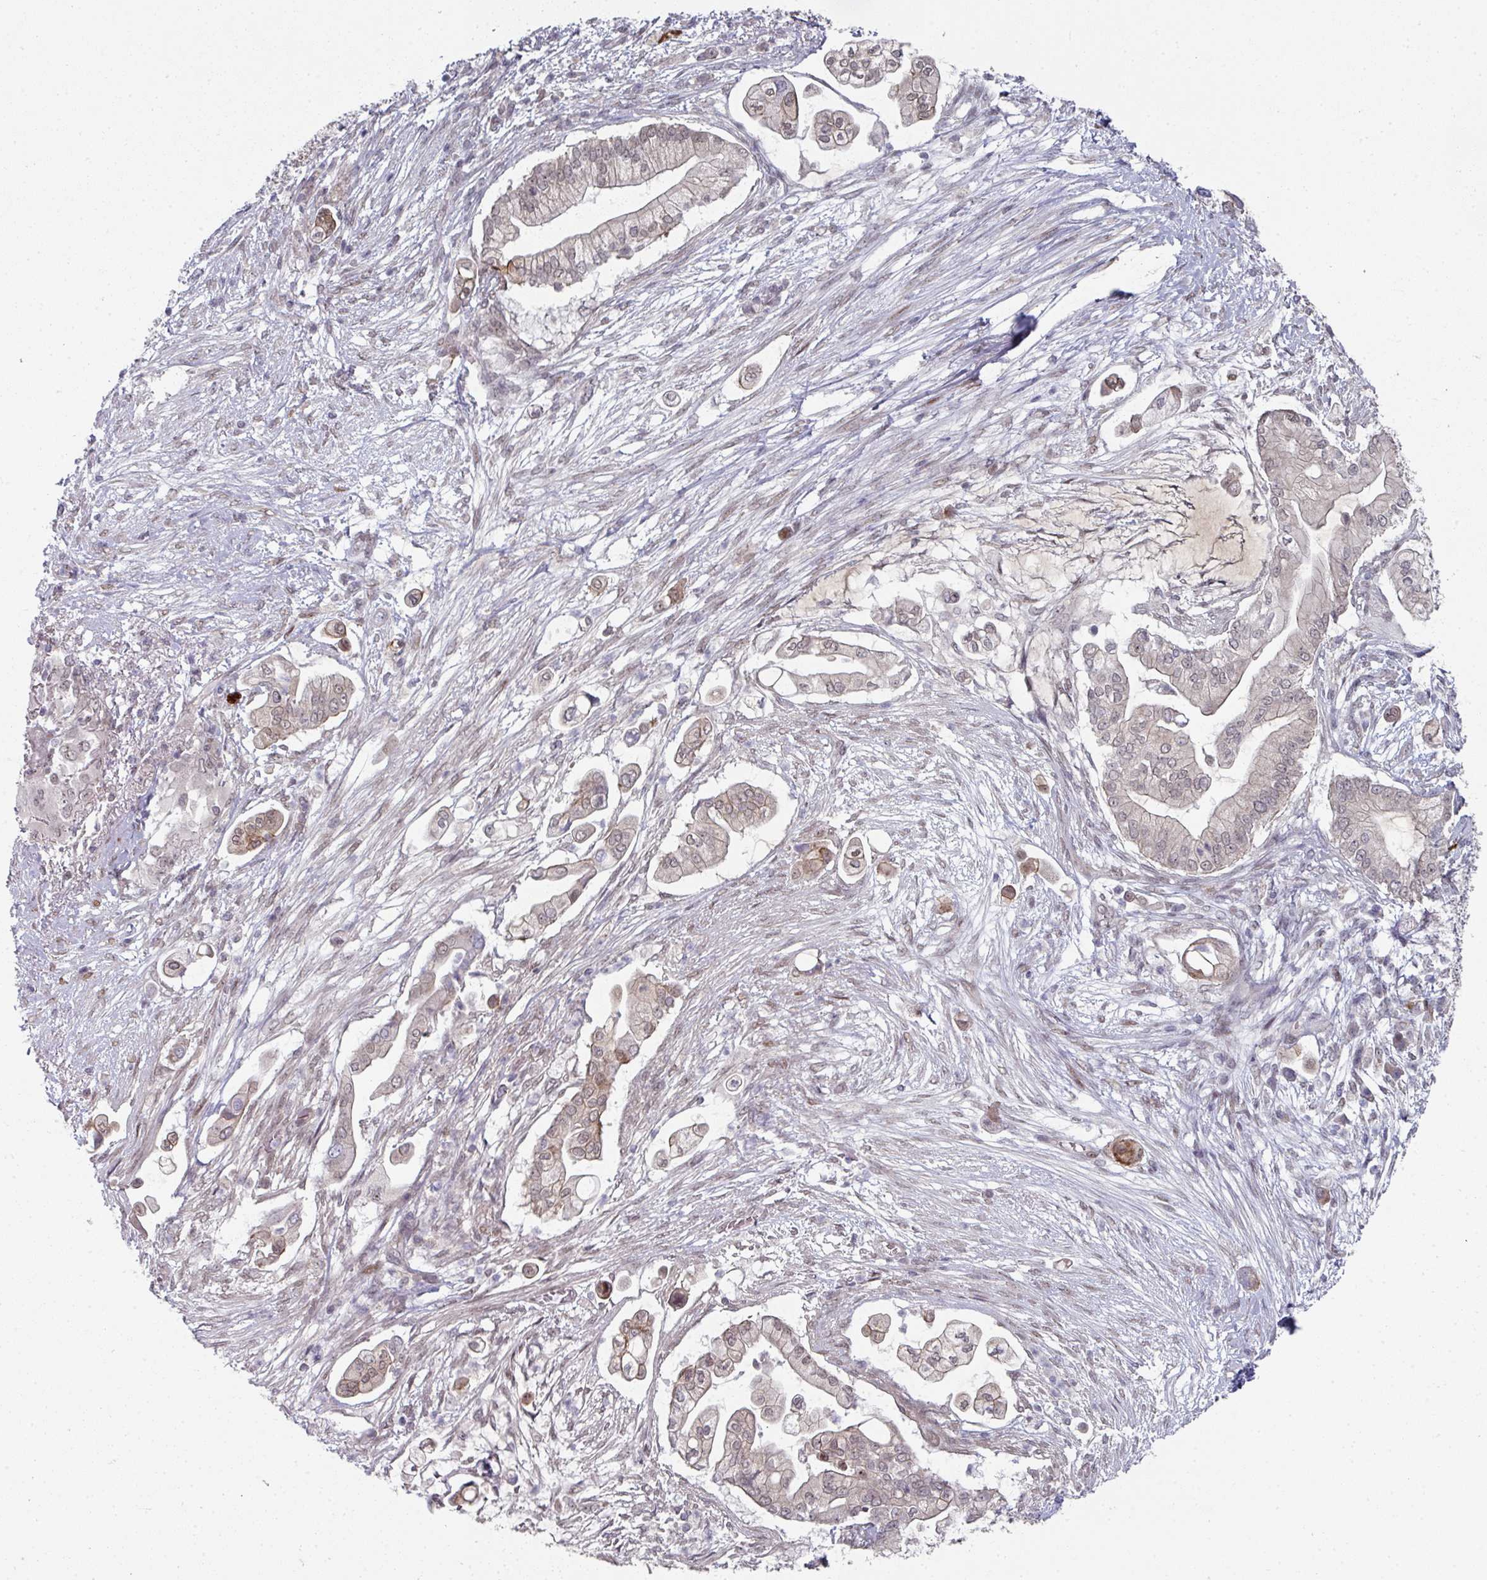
{"staining": {"intensity": "weak", "quantity": "25%-75%", "location": "cytoplasmic/membranous,nuclear"}, "tissue": "pancreatic cancer", "cell_type": "Tumor cells", "image_type": "cancer", "snomed": [{"axis": "morphology", "description": "Adenocarcinoma, NOS"}, {"axis": "topography", "description": "Pancreas"}], "caption": "Immunohistochemical staining of human adenocarcinoma (pancreatic) shows weak cytoplasmic/membranous and nuclear protein staining in about 25%-75% of tumor cells.", "gene": "TMCC1", "patient": {"sex": "female", "age": 69}}